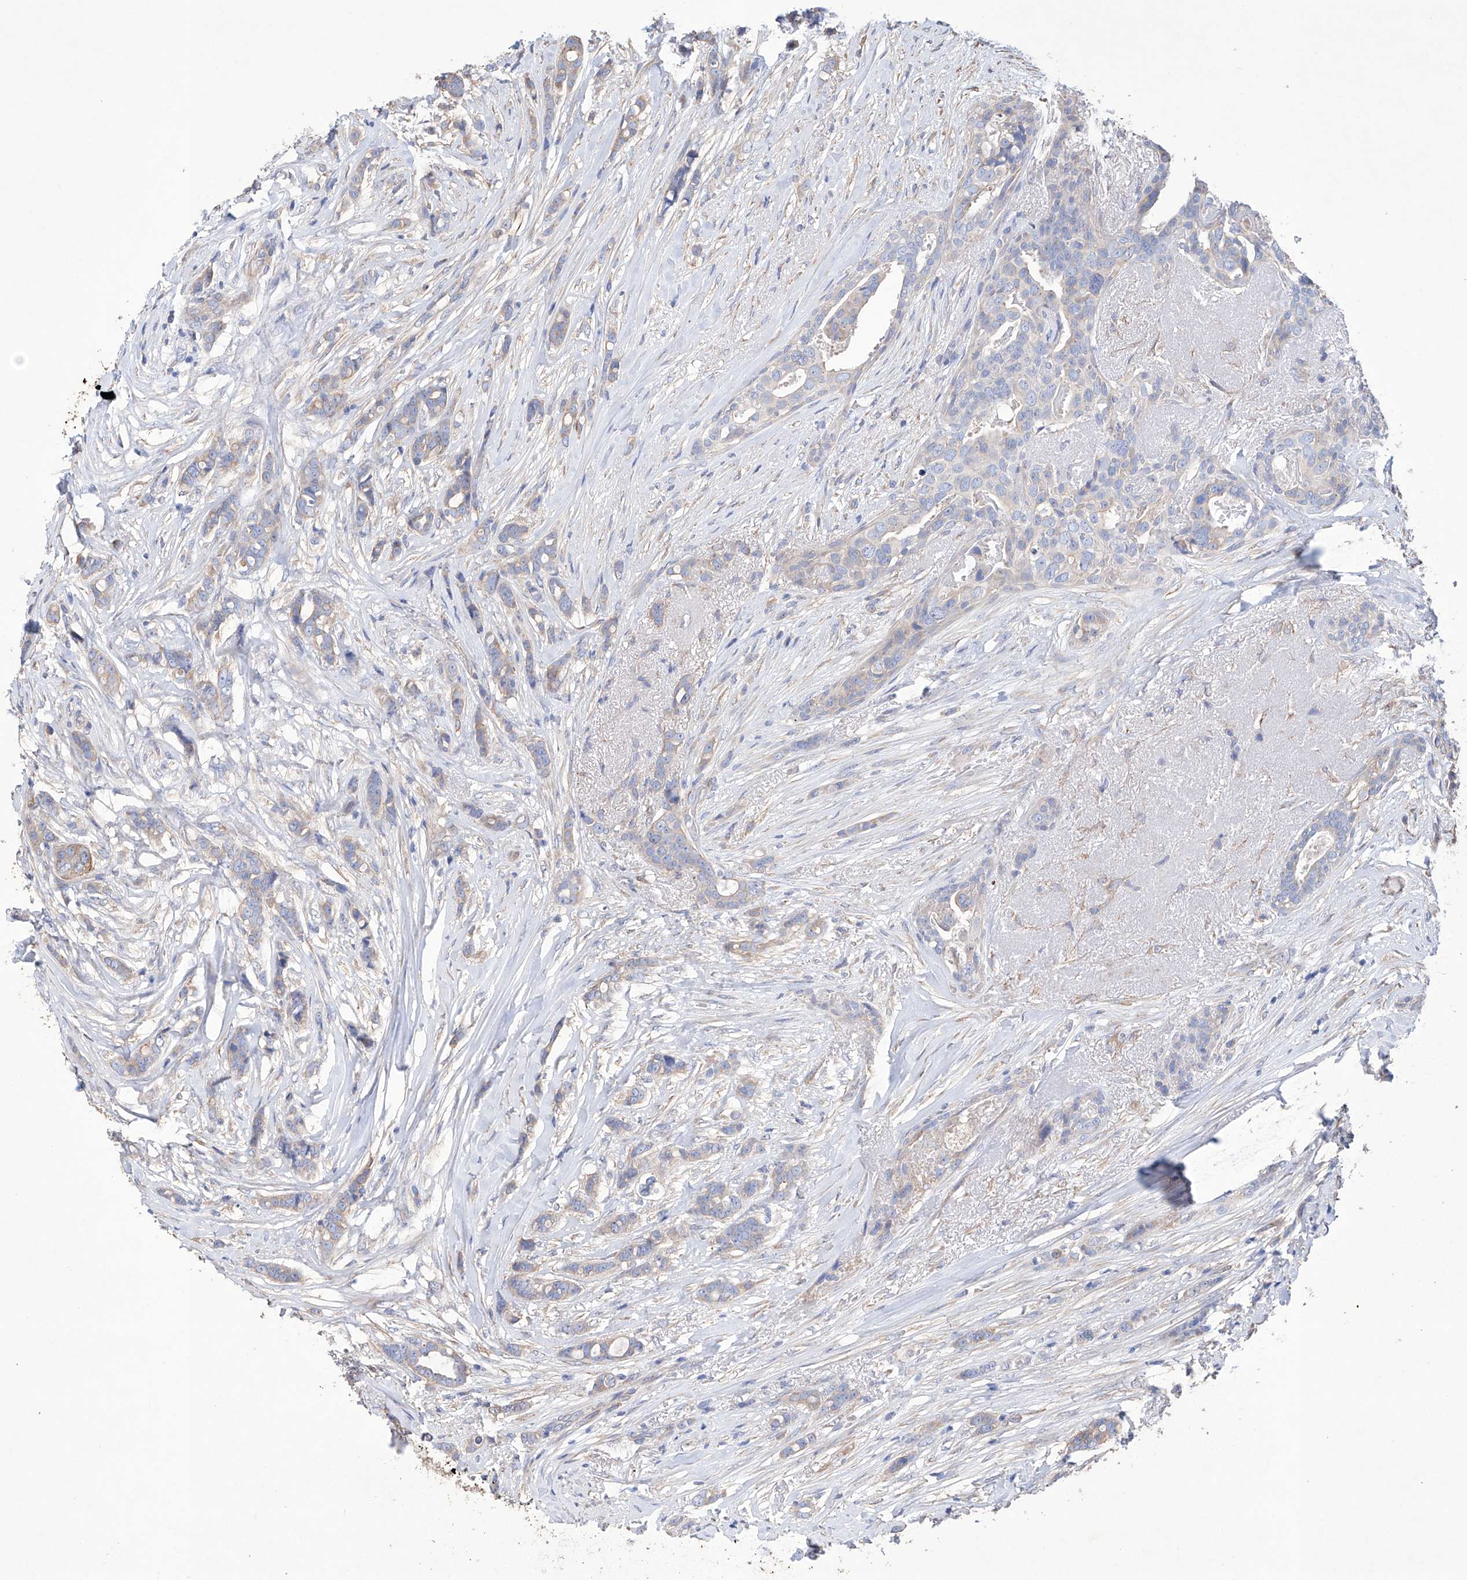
{"staining": {"intensity": "weak", "quantity": ">75%", "location": "cytoplasmic/membranous"}, "tissue": "breast cancer", "cell_type": "Tumor cells", "image_type": "cancer", "snomed": [{"axis": "morphology", "description": "Lobular carcinoma"}, {"axis": "topography", "description": "Breast"}], "caption": "Breast lobular carcinoma stained with IHC reveals weak cytoplasmic/membranous positivity in approximately >75% of tumor cells.", "gene": "AFG1L", "patient": {"sex": "female", "age": 51}}